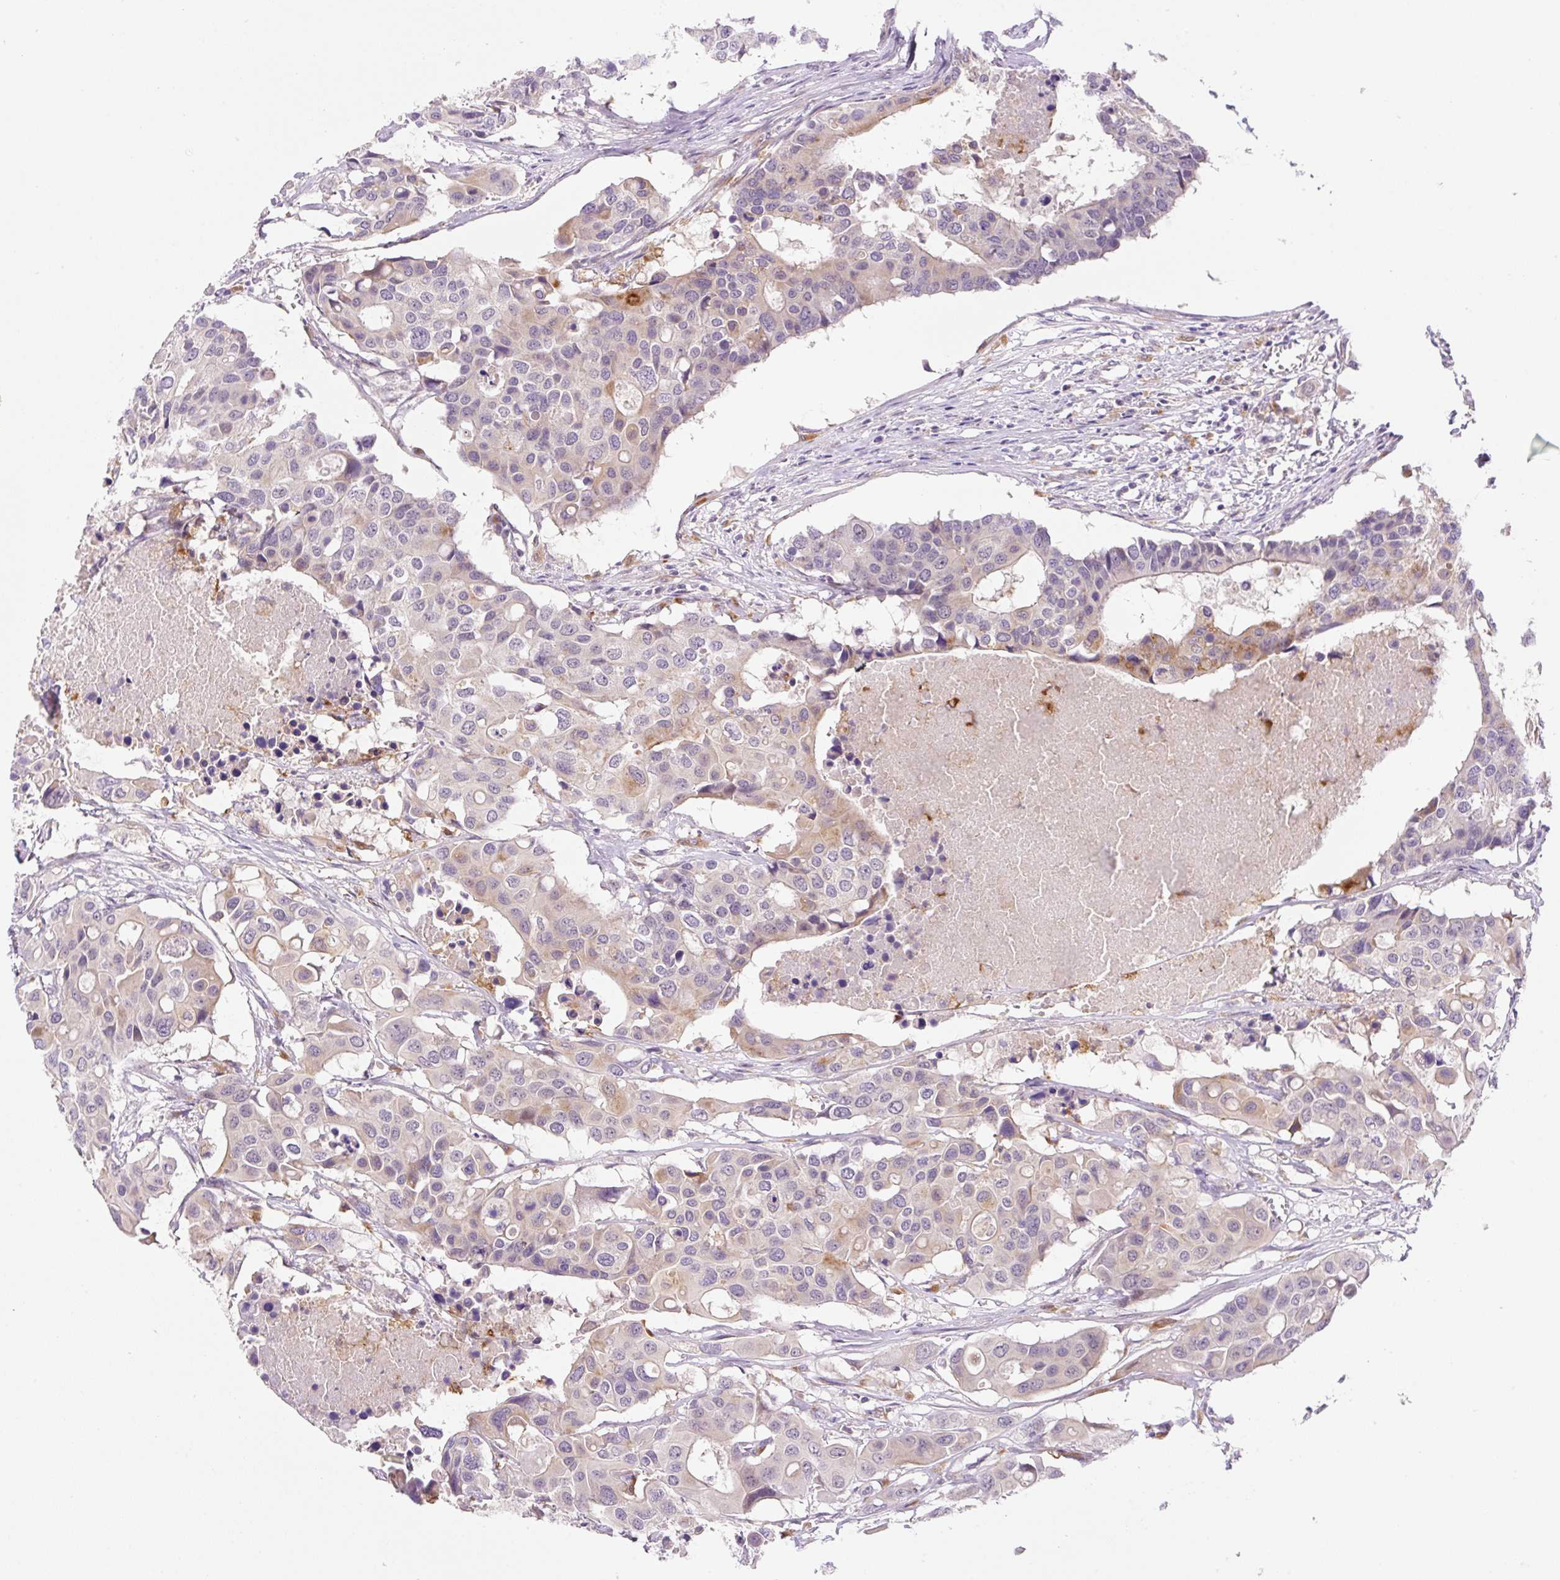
{"staining": {"intensity": "moderate", "quantity": "<25%", "location": "cytoplasmic/membranous"}, "tissue": "colorectal cancer", "cell_type": "Tumor cells", "image_type": "cancer", "snomed": [{"axis": "morphology", "description": "Adenocarcinoma, NOS"}, {"axis": "topography", "description": "Colon"}], "caption": "A high-resolution photomicrograph shows IHC staining of colorectal cancer (adenocarcinoma), which shows moderate cytoplasmic/membranous expression in approximately <25% of tumor cells.", "gene": "CEBPZOS", "patient": {"sex": "male", "age": 77}}